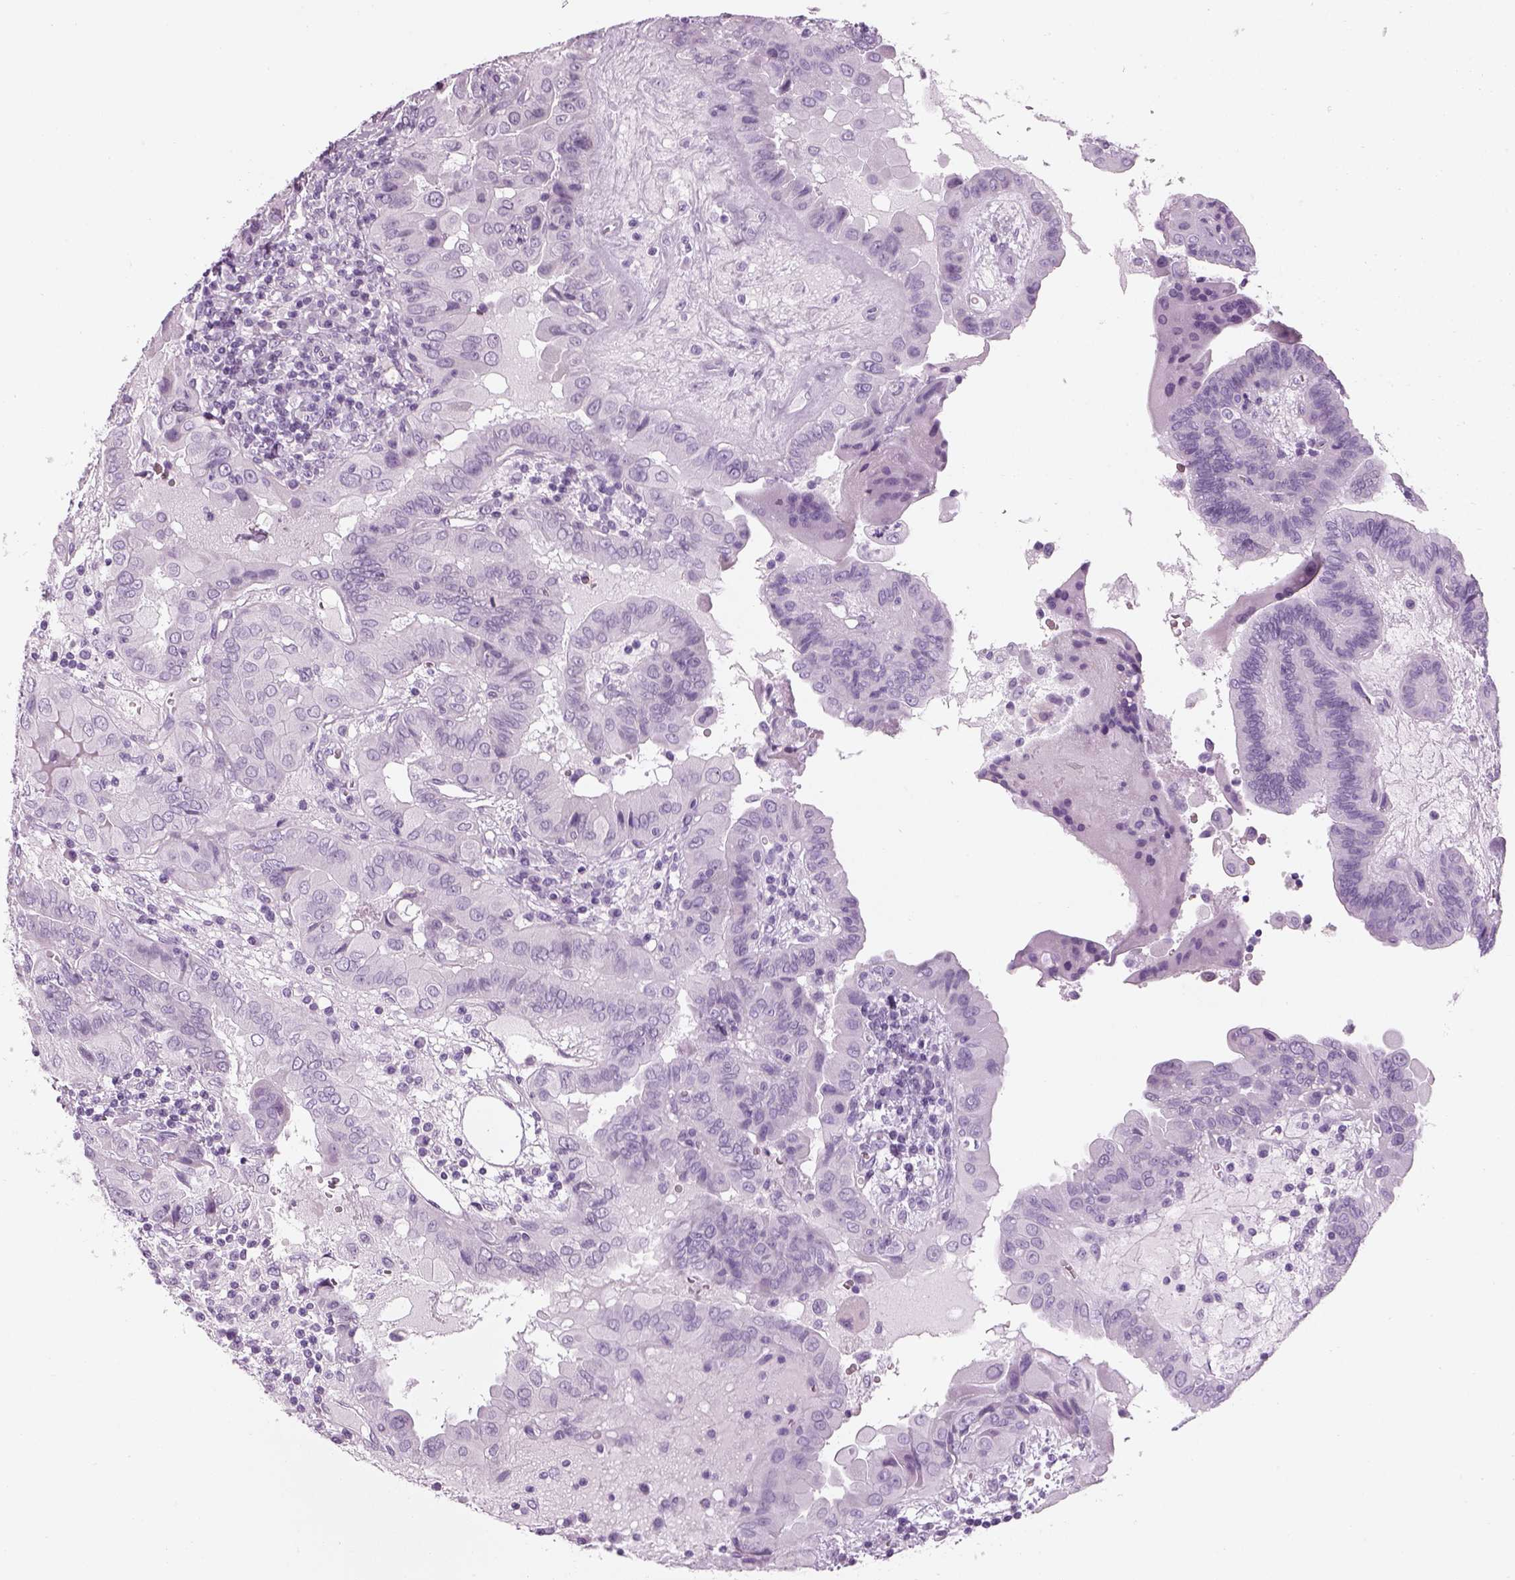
{"staining": {"intensity": "negative", "quantity": "none", "location": "none"}, "tissue": "thyroid cancer", "cell_type": "Tumor cells", "image_type": "cancer", "snomed": [{"axis": "morphology", "description": "Papillary adenocarcinoma, NOS"}, {"axis": "topography", "description": "Thyroid gland"}], "caption": "Immunohistochemistry (IHC) photomicrograph of neoplastic tissue: thyroid cancer (papillary adenocarcinoma) stained with DAB (3,3'-diaminobenzidine) exhibits no significant protein staining in tumor cells.", "gene": "SAG", "patient": {"sex": "female", "age": 37}}